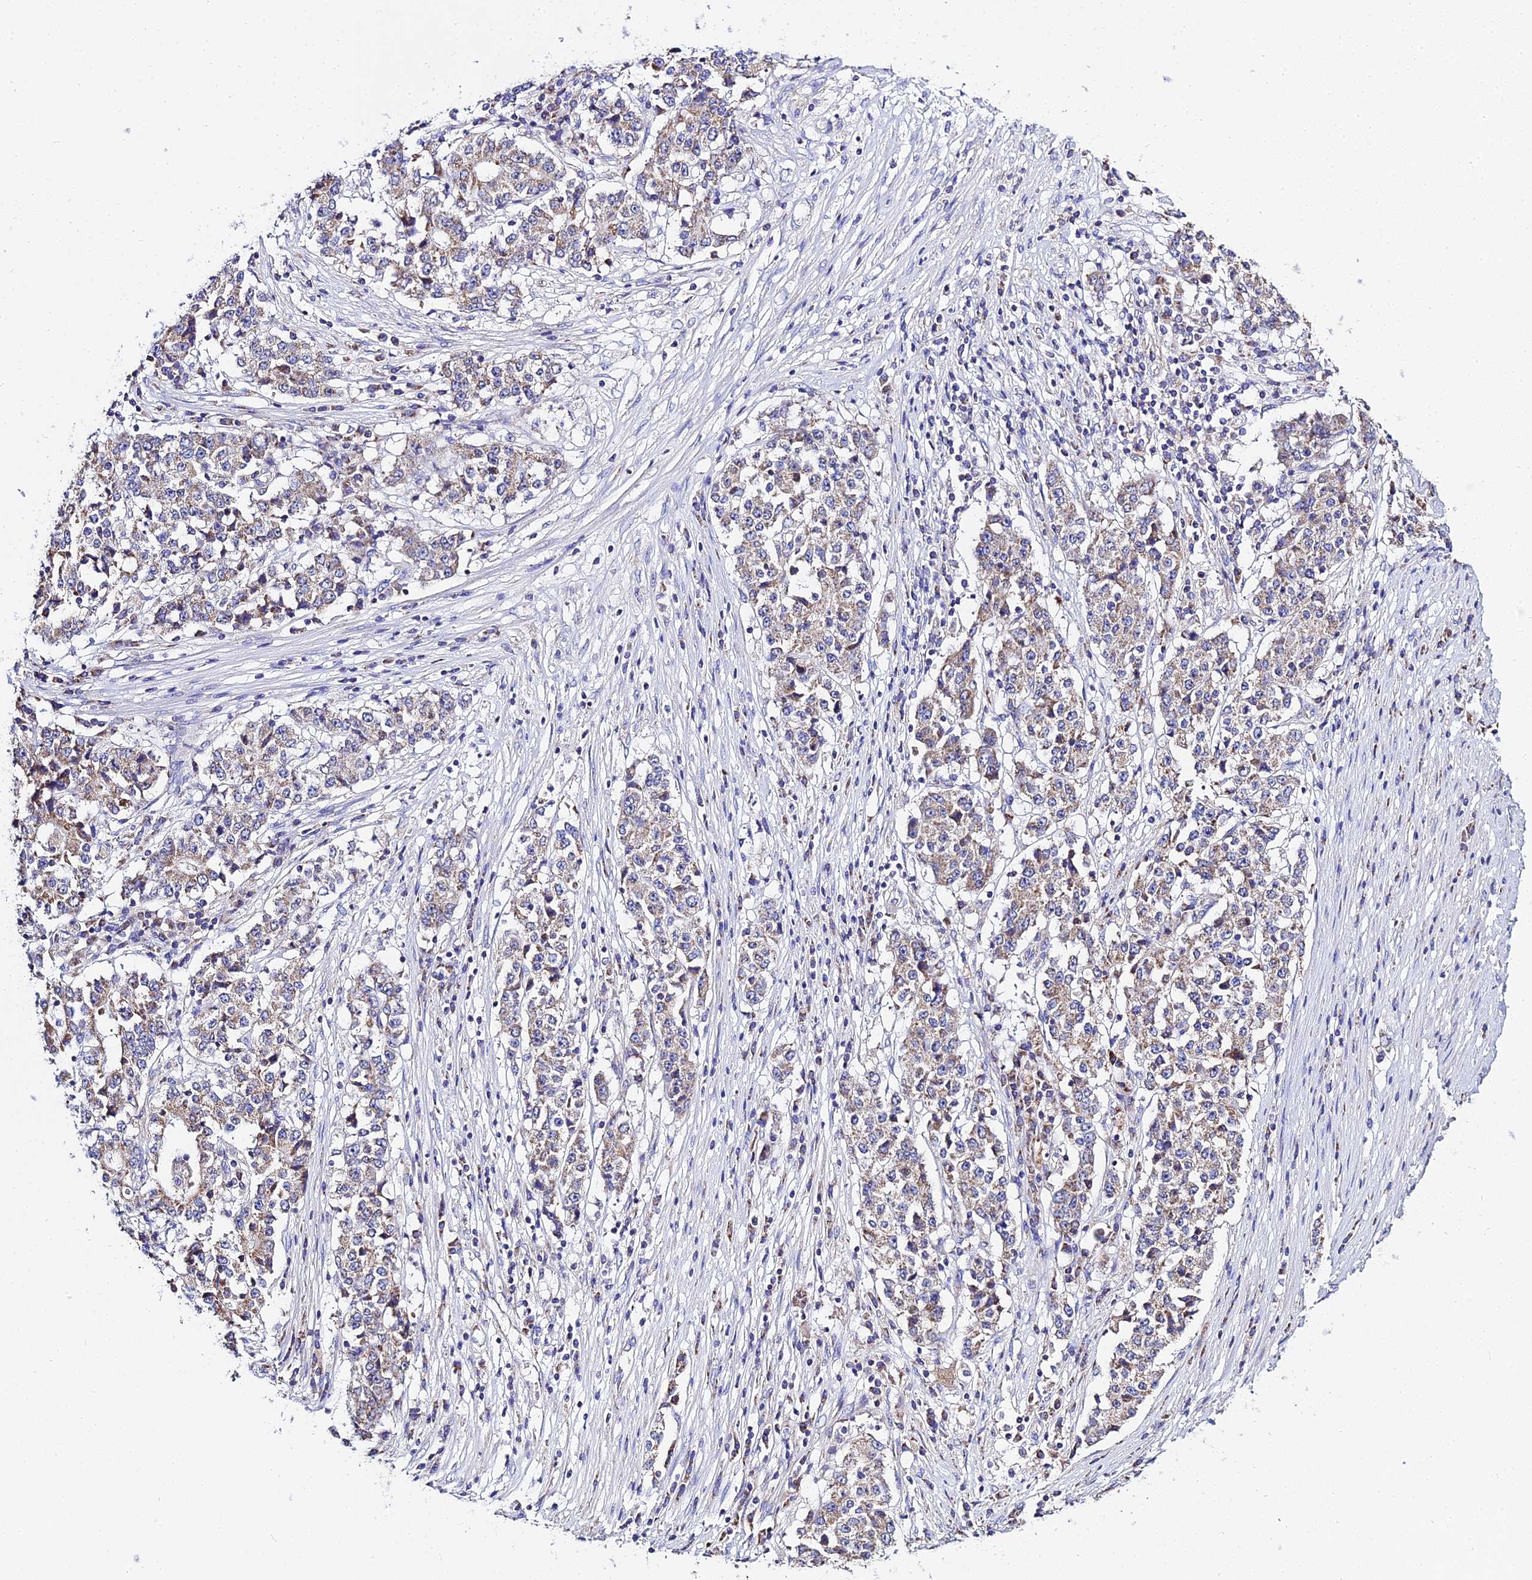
{"staining": {"intensity": "weak", "quantity": ">75%", "location": "cytoplasmic/membranous"}, "tissue": "stomach cancer", "cell_type": "Tumor cells", "image_type": "cancer", "snomed": [{"axis": "morphology", "description": "Adenocarcinoma, NOS"}, {"axis": "topography", "description": "Stomach"}], "caption": "Stomach cancer (adenocarcinoma) stained with DAB immunohistochemistry (IHC) shows low levels of weak cytoplasmic/membranous positivity in approximately >75% of tumor cells.", "gene": "TYW5", "patient": {"sex": "male", "age": 59}}